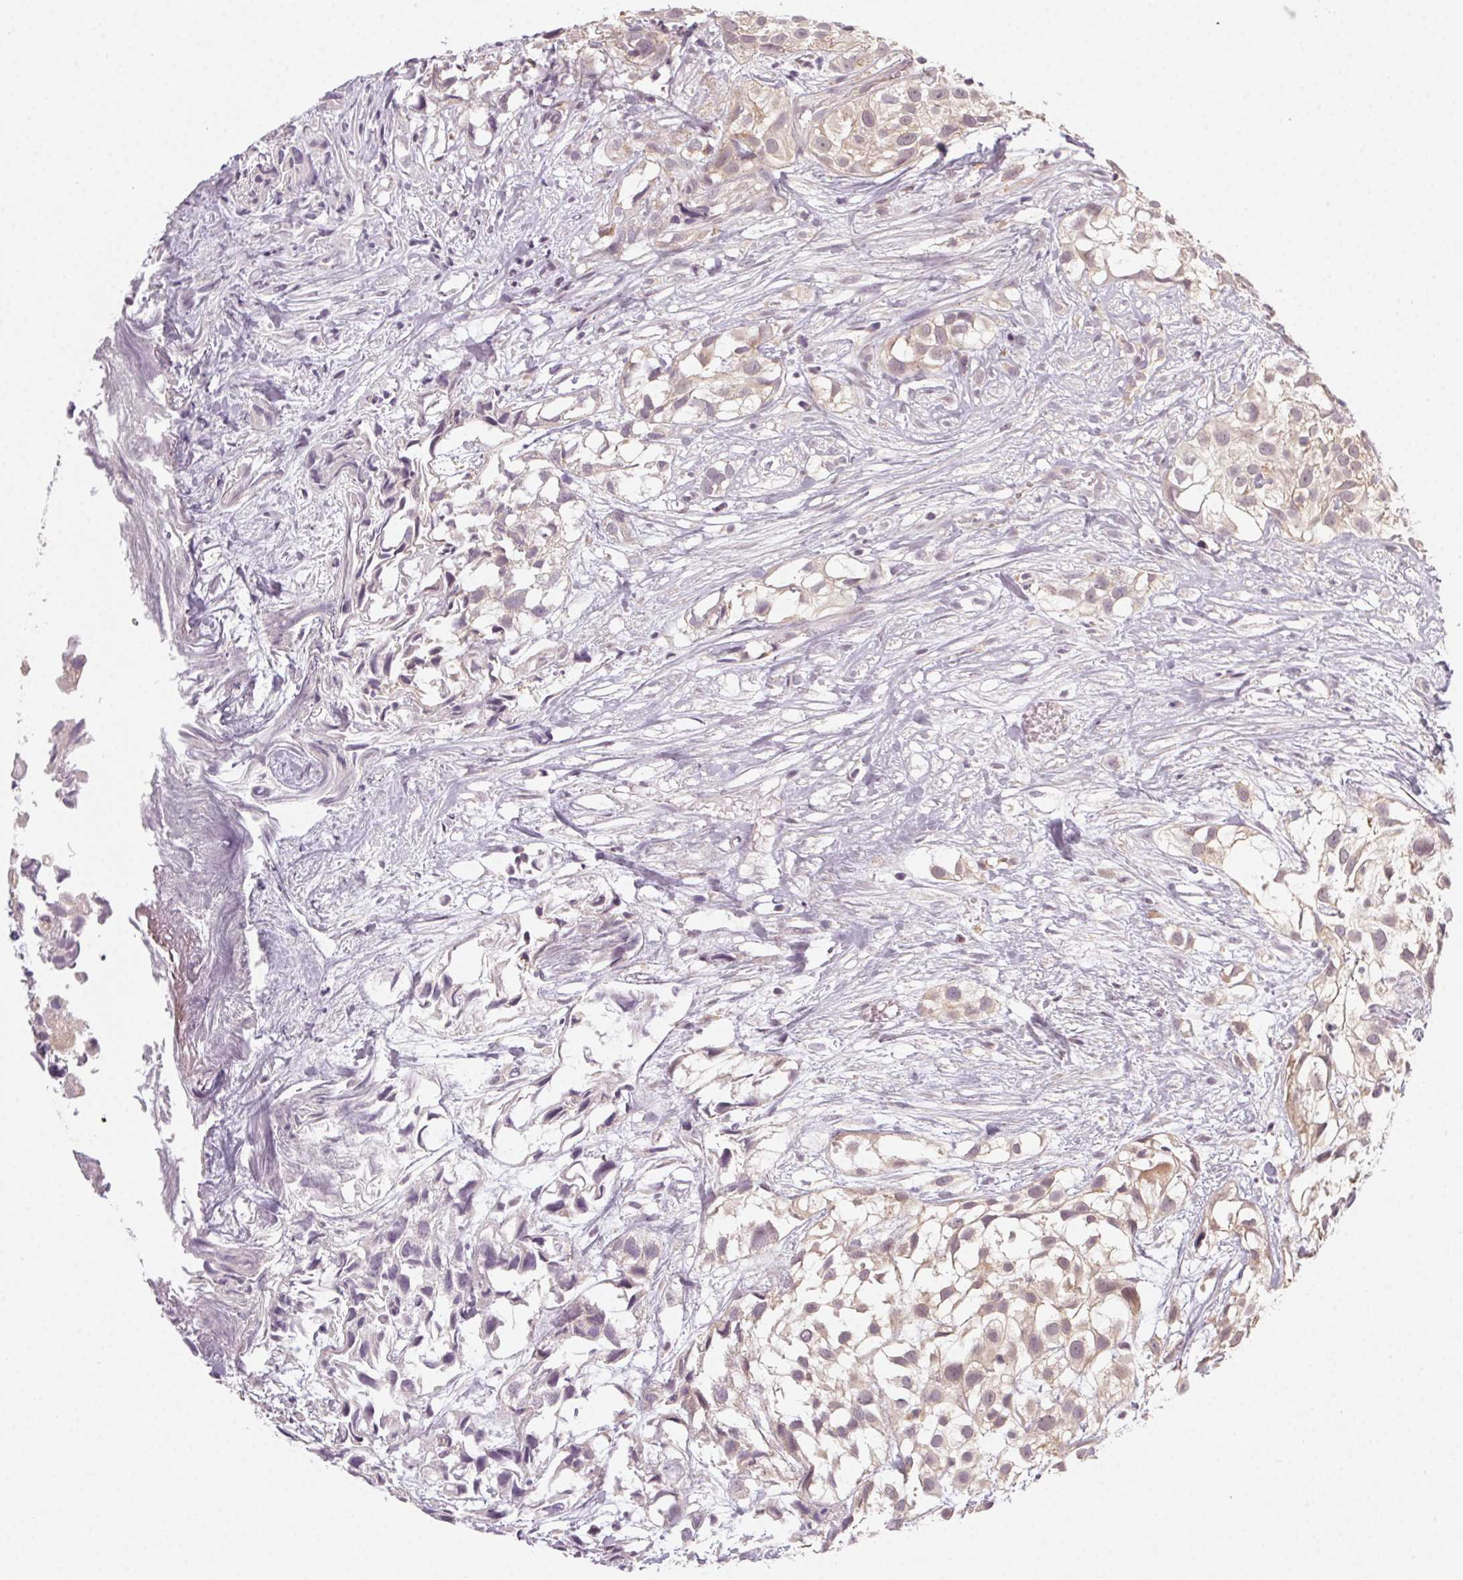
{"staining": {"intensity": "weak", "quantity": "<25%", "location": "cytoplasmic/membranous"}, "tissue": "urothelial cancer", "cell_type": "Tumor cells", "image_type": "cancer", "snomed": [{"axis": "morphology", "description": "Urothelial carcinoma, High grade"}, {"axis": "topography", "description": "Urinary bladder"}], "caption": "Human high-grade urothelial carcinoma stained for a protein using IHC shows no expression in tumor cells.", "gene": "NCOA4", "patient": {"sex": "male", "age": 56}}